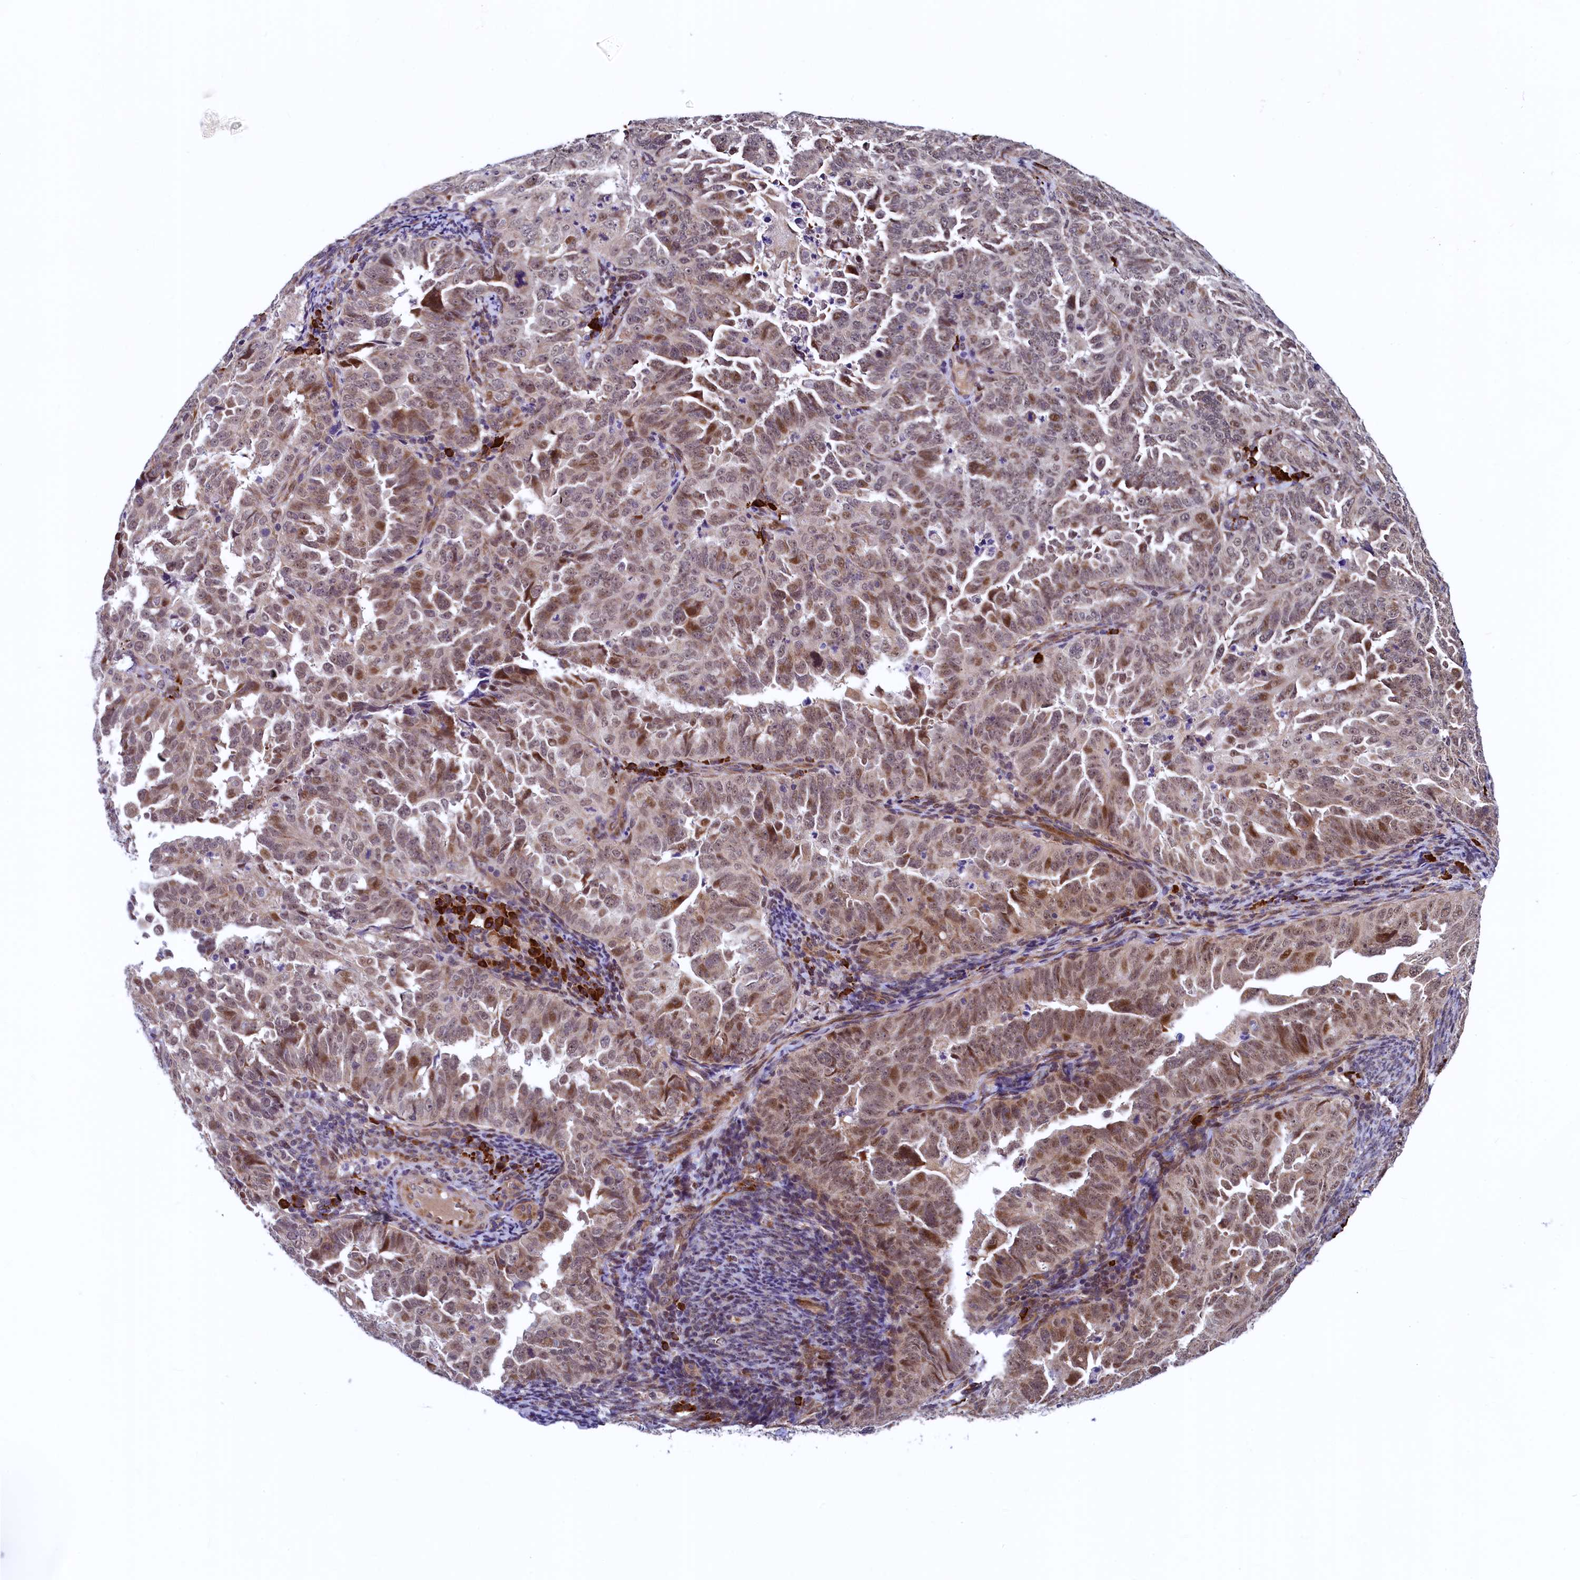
{"staining": {"intensity": "moderate", "quantity": ">75%", "location": "cytoplasmic/membranous,nuclear"}, "tissue": "endometrial cancer", "cell_type": "Tumor cells", "image_type": "cancer", "snomed": [{"axis": "morphology", "description": "Adenocarcinoma, NOS"}, {"axis": "topography", "description": "Endometrium"}], "caption": "High-magnification brightfield microscopy of endometrial cancer stained with DAB (3,3'-diaminobenzidine) (brown) and counterstained with hematoxylin (blue). tumor cells exhibit moderate cytoplasmic/membranous and nuclear expression is present in approximately>75% of cells. (DAB IHC with brightfield microscopy, high magnification).", "gene": "RBFA", "patient": {"sex": "female", "age": 65}}